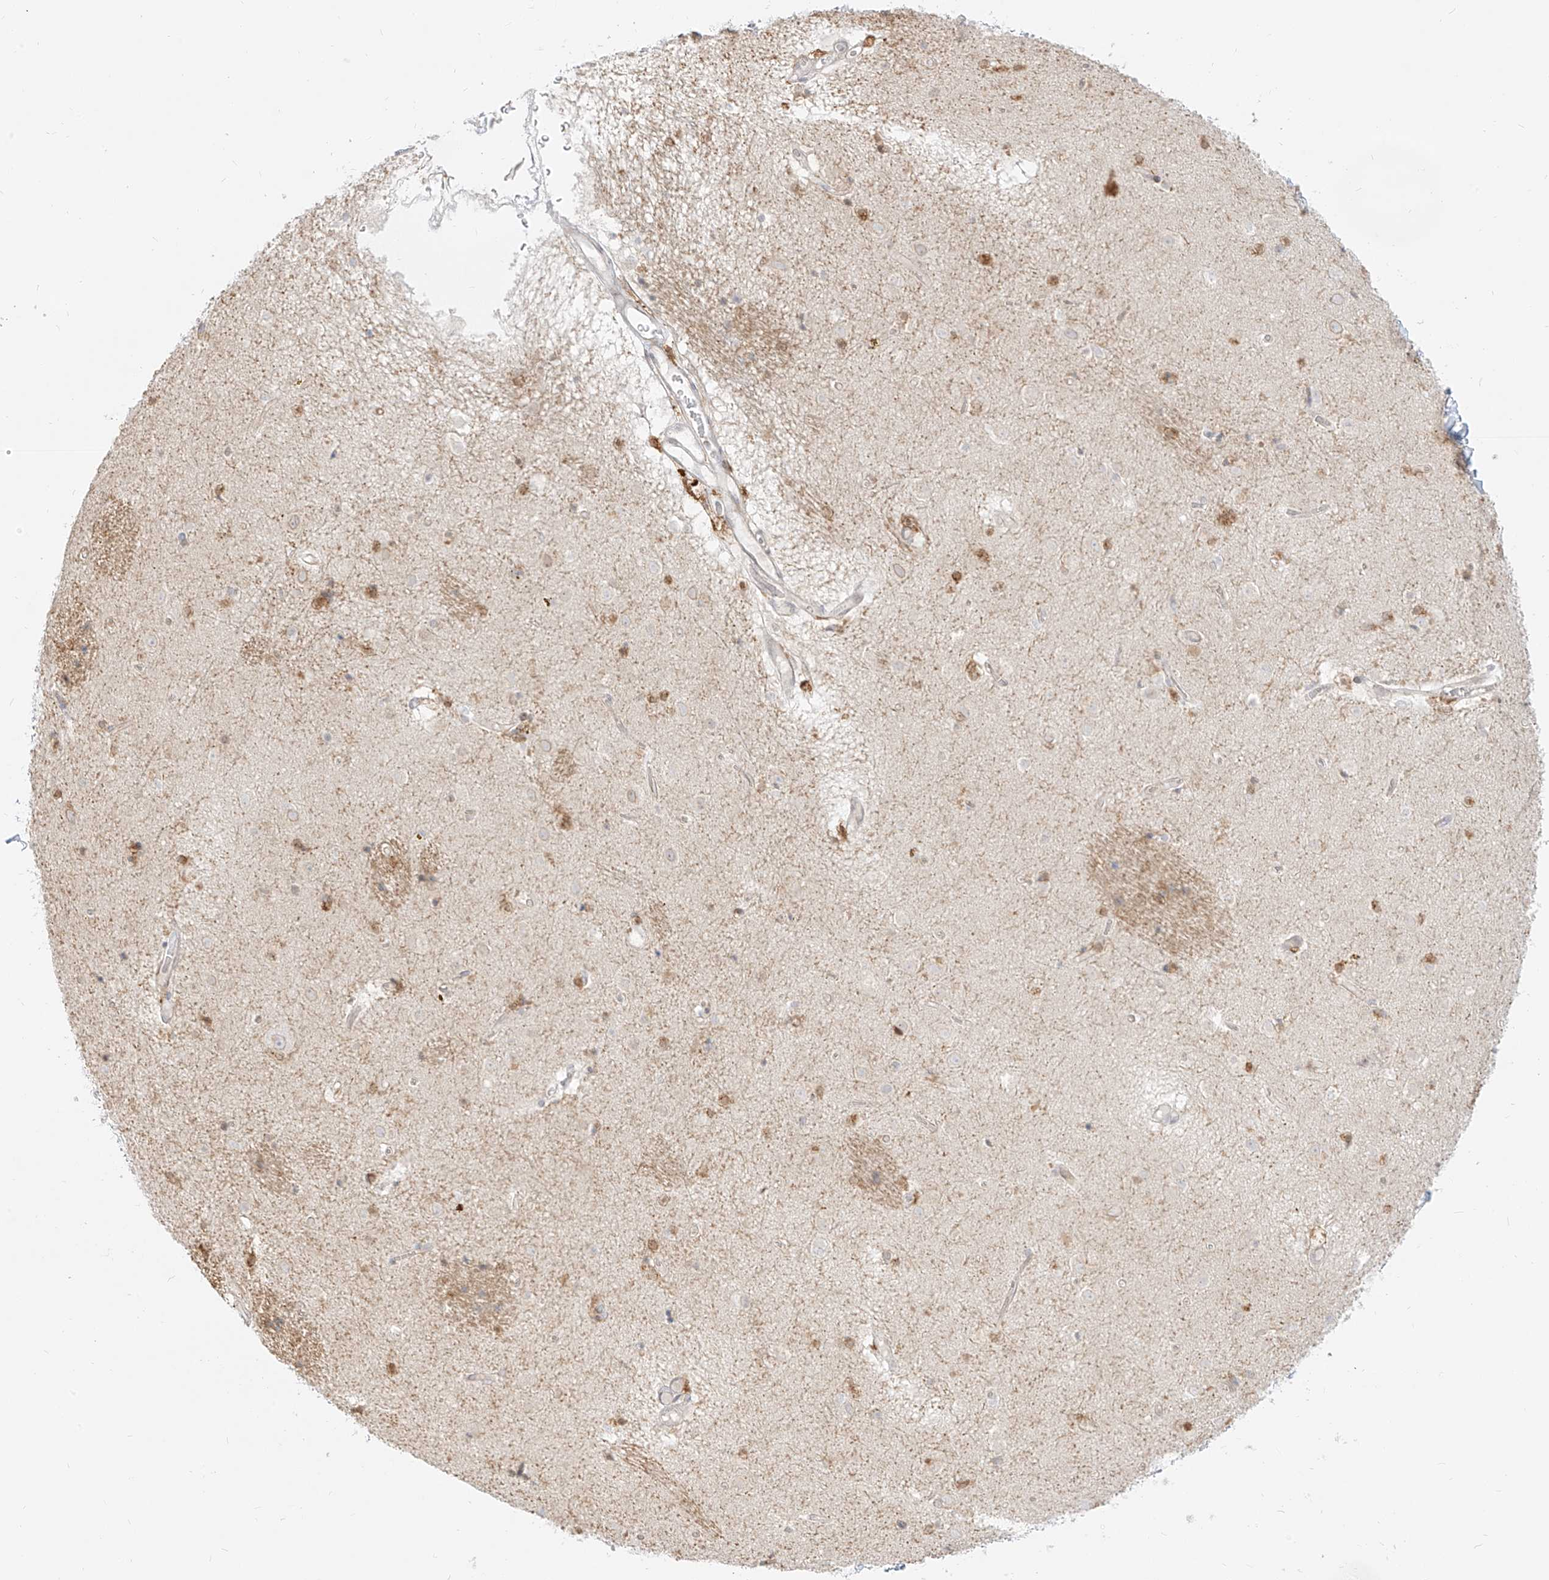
{"staining": {"intensity": "moderate", "quantity": "<25%", "location": "nuclear"}, "tissue": "caudate", "cell_type": "Glial cells", "image_type": "normal", "snomed": [{"axis": "morphology", "description": "Normal tissue, NOS"}, {"axis": "topography", "description": "Lateral ventricle wall"}], "caption": "The micrograph reveals immunohistochemical staining of normal caudate. There is moderate nuclear expression is appreciated in approximately <25% of glial cells. The staining is performed using DAB brown chromogen to label protein expression. The nuclei are counter-stained blue using hematoxylin.", "gene": "NHSL1", "patient": {"sex": "male", "age": 70}}